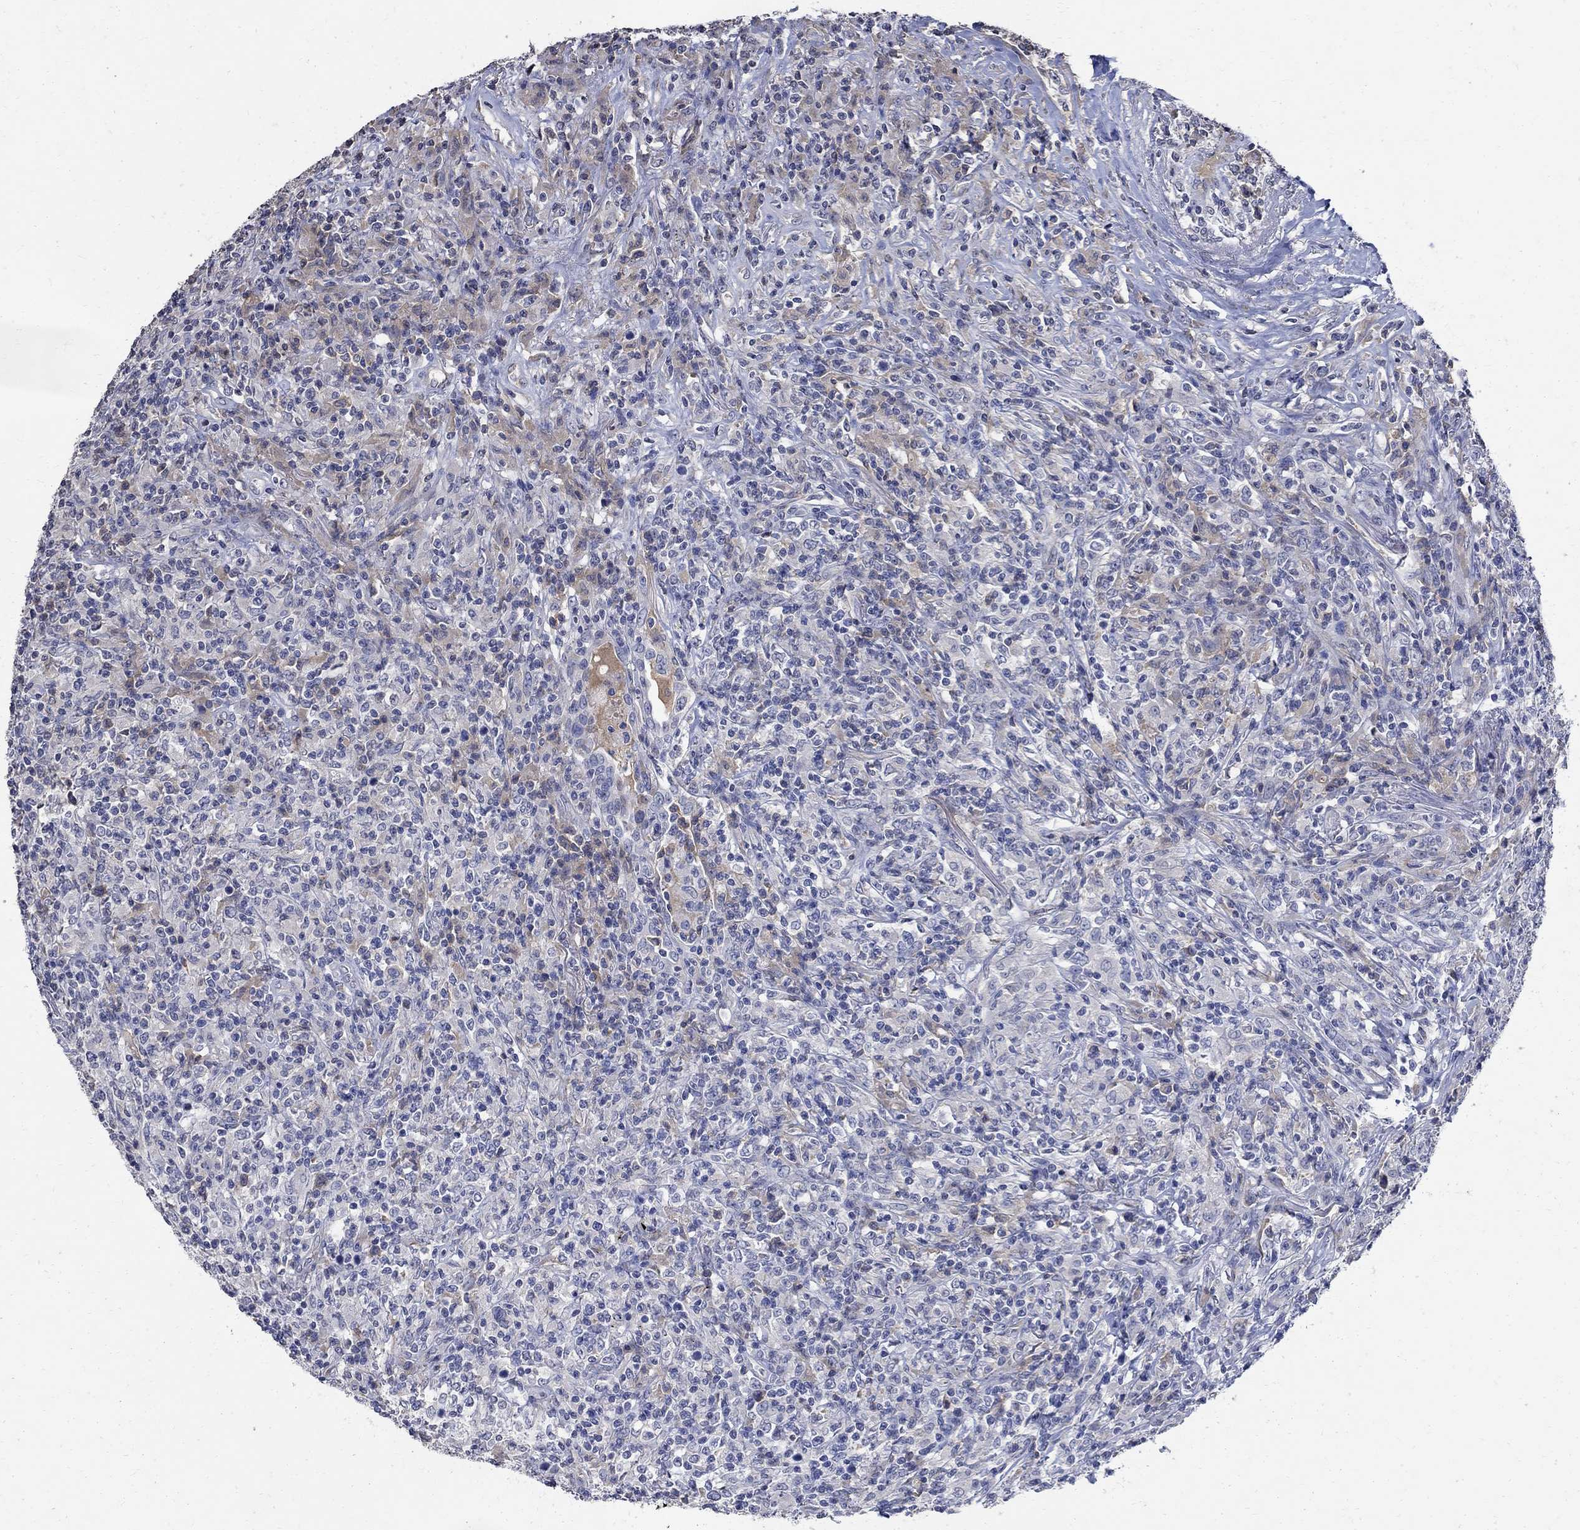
{"staining": {"intensity": "negative", "quantity": "none", "location": "none"}, "tissue": "lymphoma", "cell_type": "Tumor cells", "image_type": "cancer", "snomed": [{"axis": "morphology", "description": "Malignant lymphoma, non-Hodgkin's type, High grade"}, {"axis": "topography", "description": "Lung"}], "caption": "Tumor cells show no significant expression in lymphoma. Brightfield microscopy of immunohistochemistry stained with DAB (3,3'-diaminobenzidine) (brown) and hematoxylin (blue), captured at high magnification.", "gene": "TMEM169", "patient": {"sex": "male", "age": 79}}